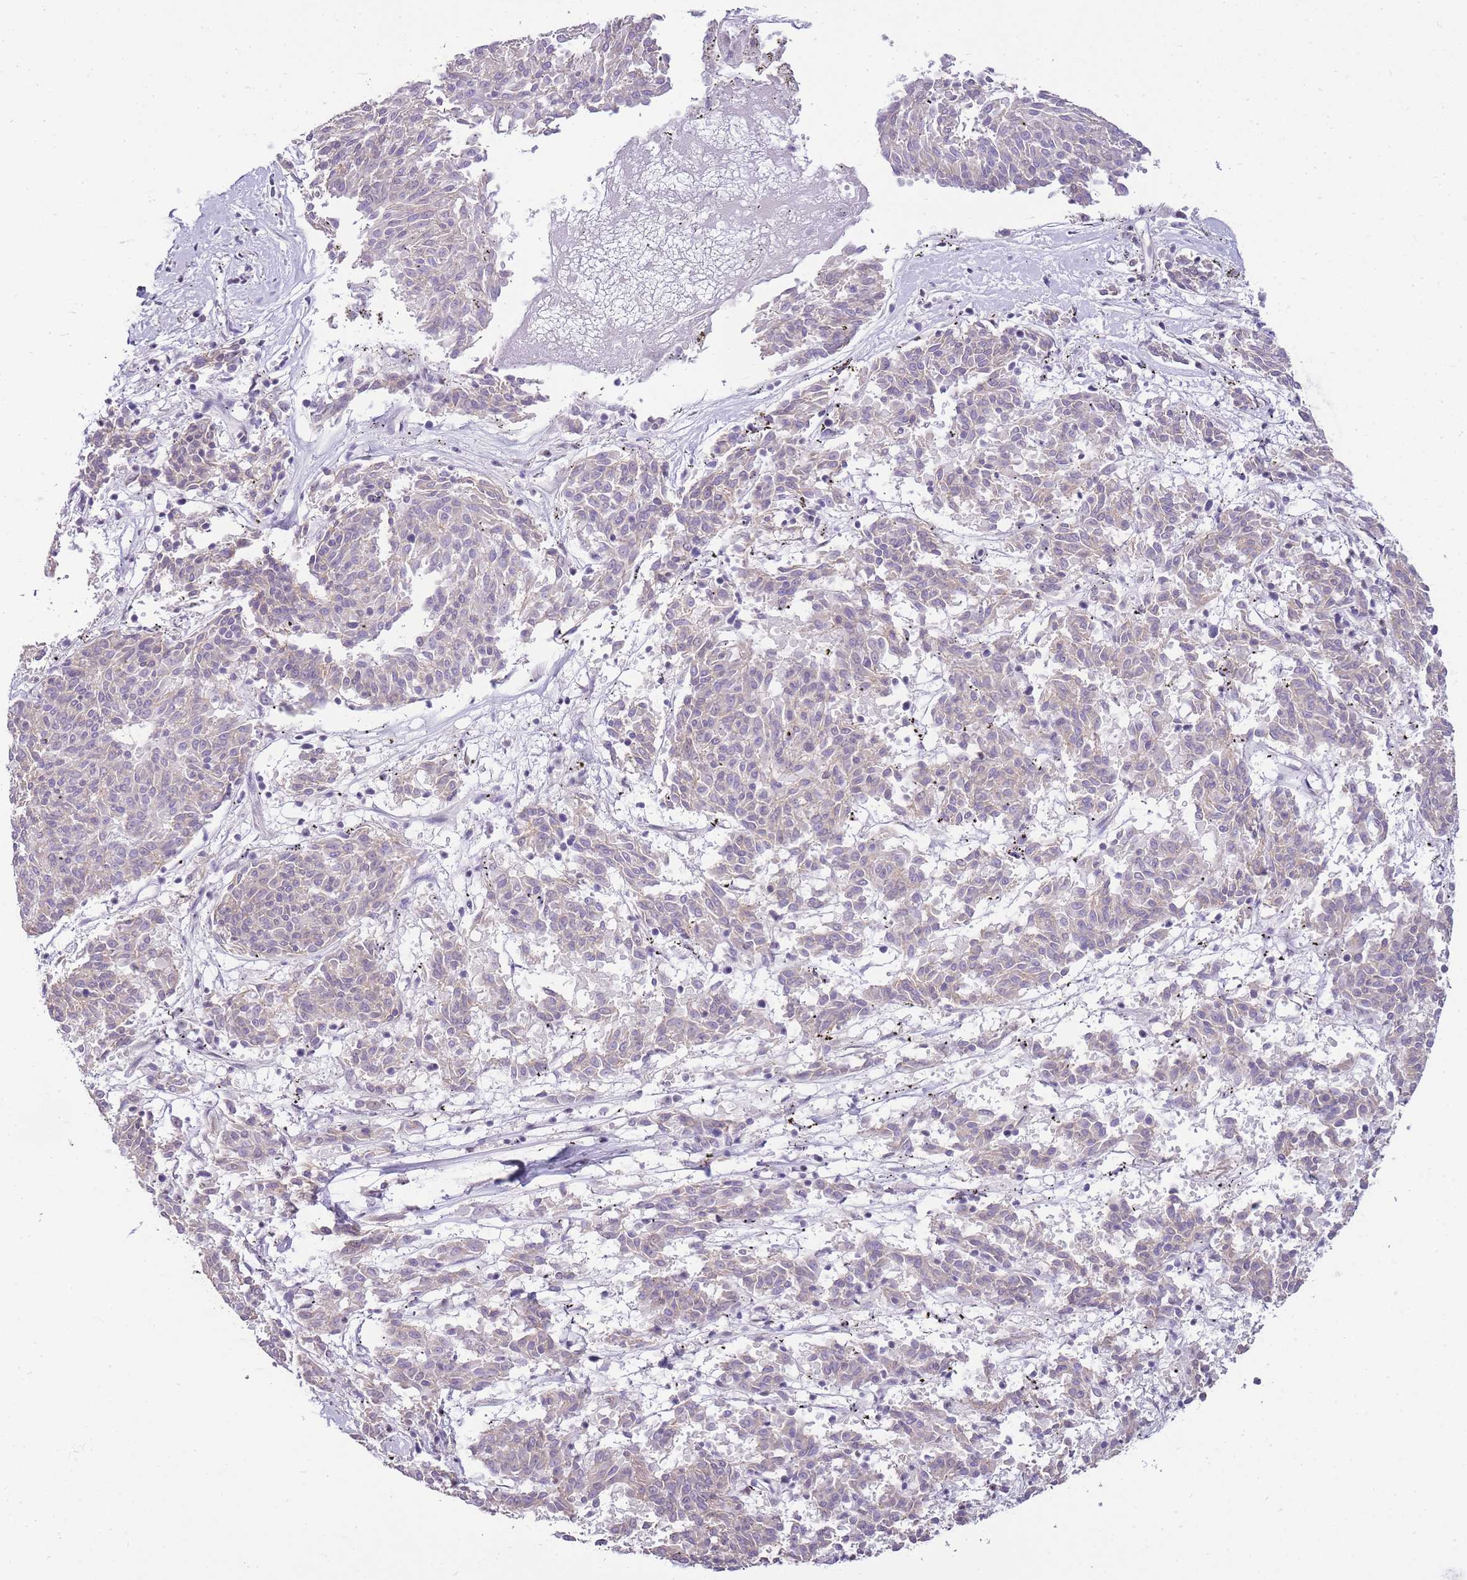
{"staining": {"intensity": "negative", "quantity": "none", "location": "none"}, "tissue": "melanoma", "cell_type": "Tumor cells", "image_type": "cancer", "snomed": [{"axis": "morphology", "description": "Malignant melanoma, NOS"}, {"axis": "topography", "description": "Skin"}], "caption": "Protein analysis of malignant melanoma shows no significant staining in tumor cells.", "gene": "CLBA1", "patient": {"sex": "female", "age": 72}}